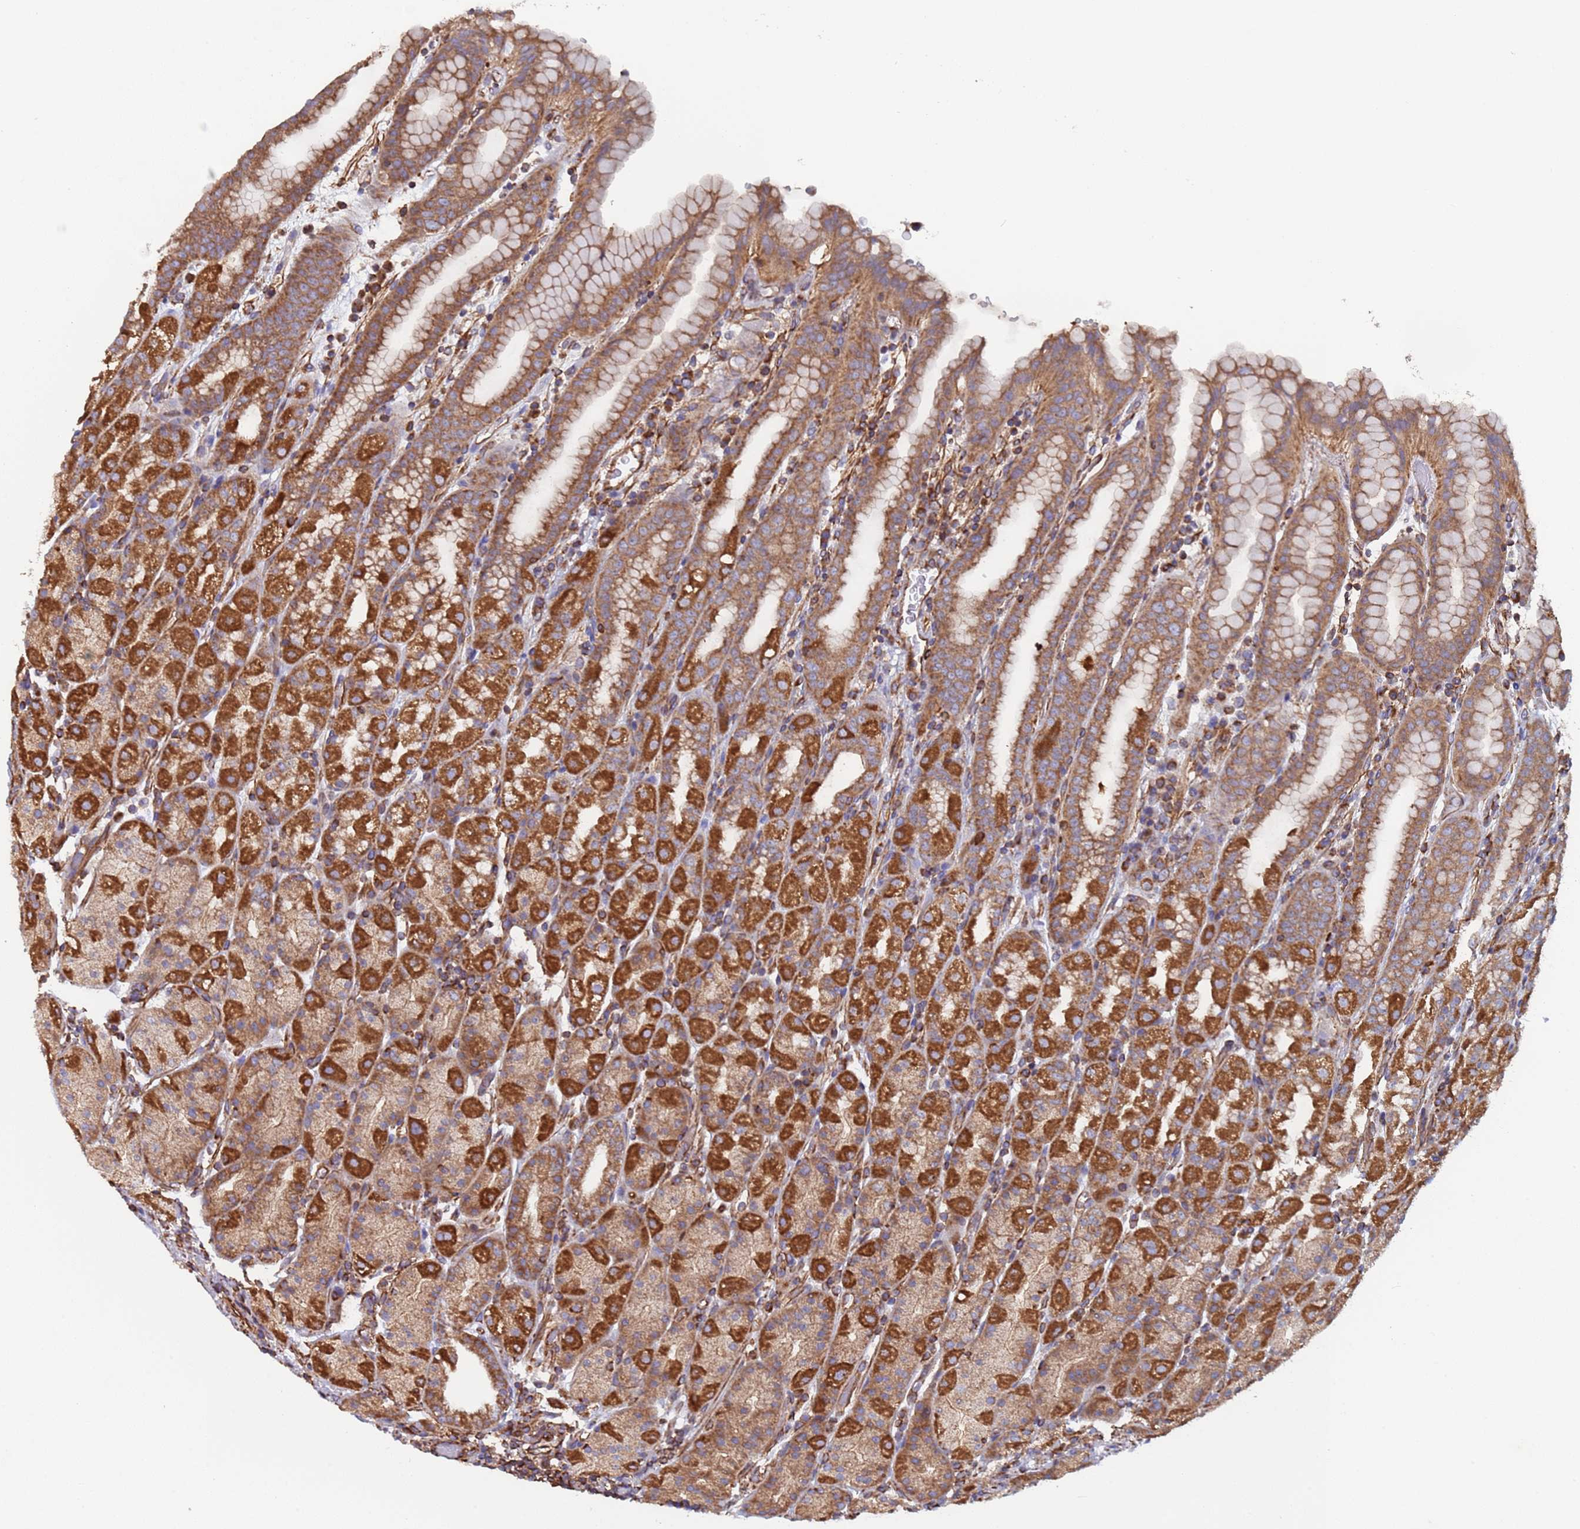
{"staining": {"intensity": "strong", "quantity": "25%-75%", "location": "cytoplasmic/membranous"}, "tissue": "stomach", "cell_type": "Glandular cells", "image_type": "normal", "snomed": [{"axis": "morphology", "description": "Normal tissue, NOS"}, {"axis": "topography", "description": "Stomach, upper"}, {"axis": "topography", "description": "Stomach, lower"}, {"axis": "topography", "description": "Small intestine"}], "caption": "Immunohistochemical staining of benign stomach shows 25%-75% levels of strong cytoplasmic/membranous protein expression in approximately 25%-75% of glandular cells.", "gene": "NUDT12", "patient": {"sex": "male", "age": 68}}